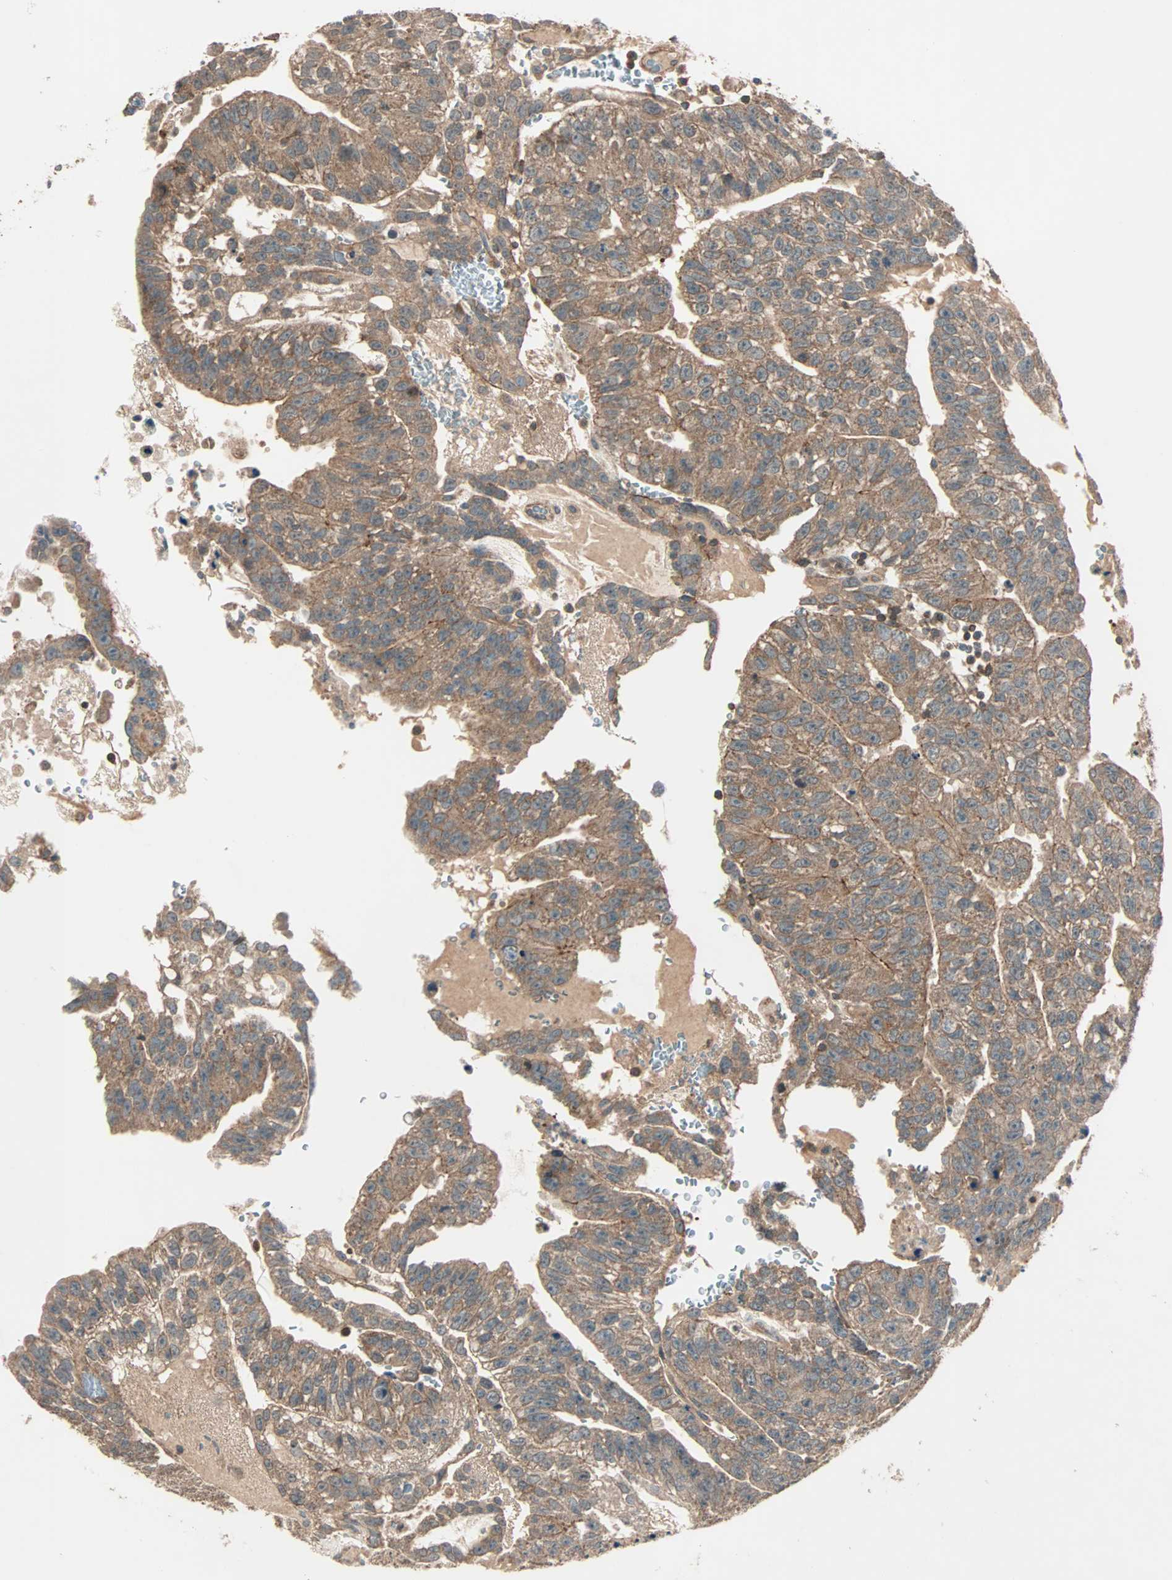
{"staining": {"intensity": "moderate", "quantity": ">75%", "location": "cytoplasmic/membranous"}, "tissue": "testis cancer", "cell_type": "Tumor cells", "image_type": "cancer", "snomed": [{"axis": "morphology", "description": "Seminoma, NOS"}, {"axis": "morphology", "description": "Carcinoma, Embryonal, NOS"}, {"axis": "topography", "description": "Testis"}], "caption": "Testis embryonal carcinoma was stained to show a protein in brown. There is medium levels of moderate cytoplasmic/membranous positivity in approximately >75% of tumor cells.", "gene": "MAP3K21", "patient": {"sex": "male", "age": 52}}